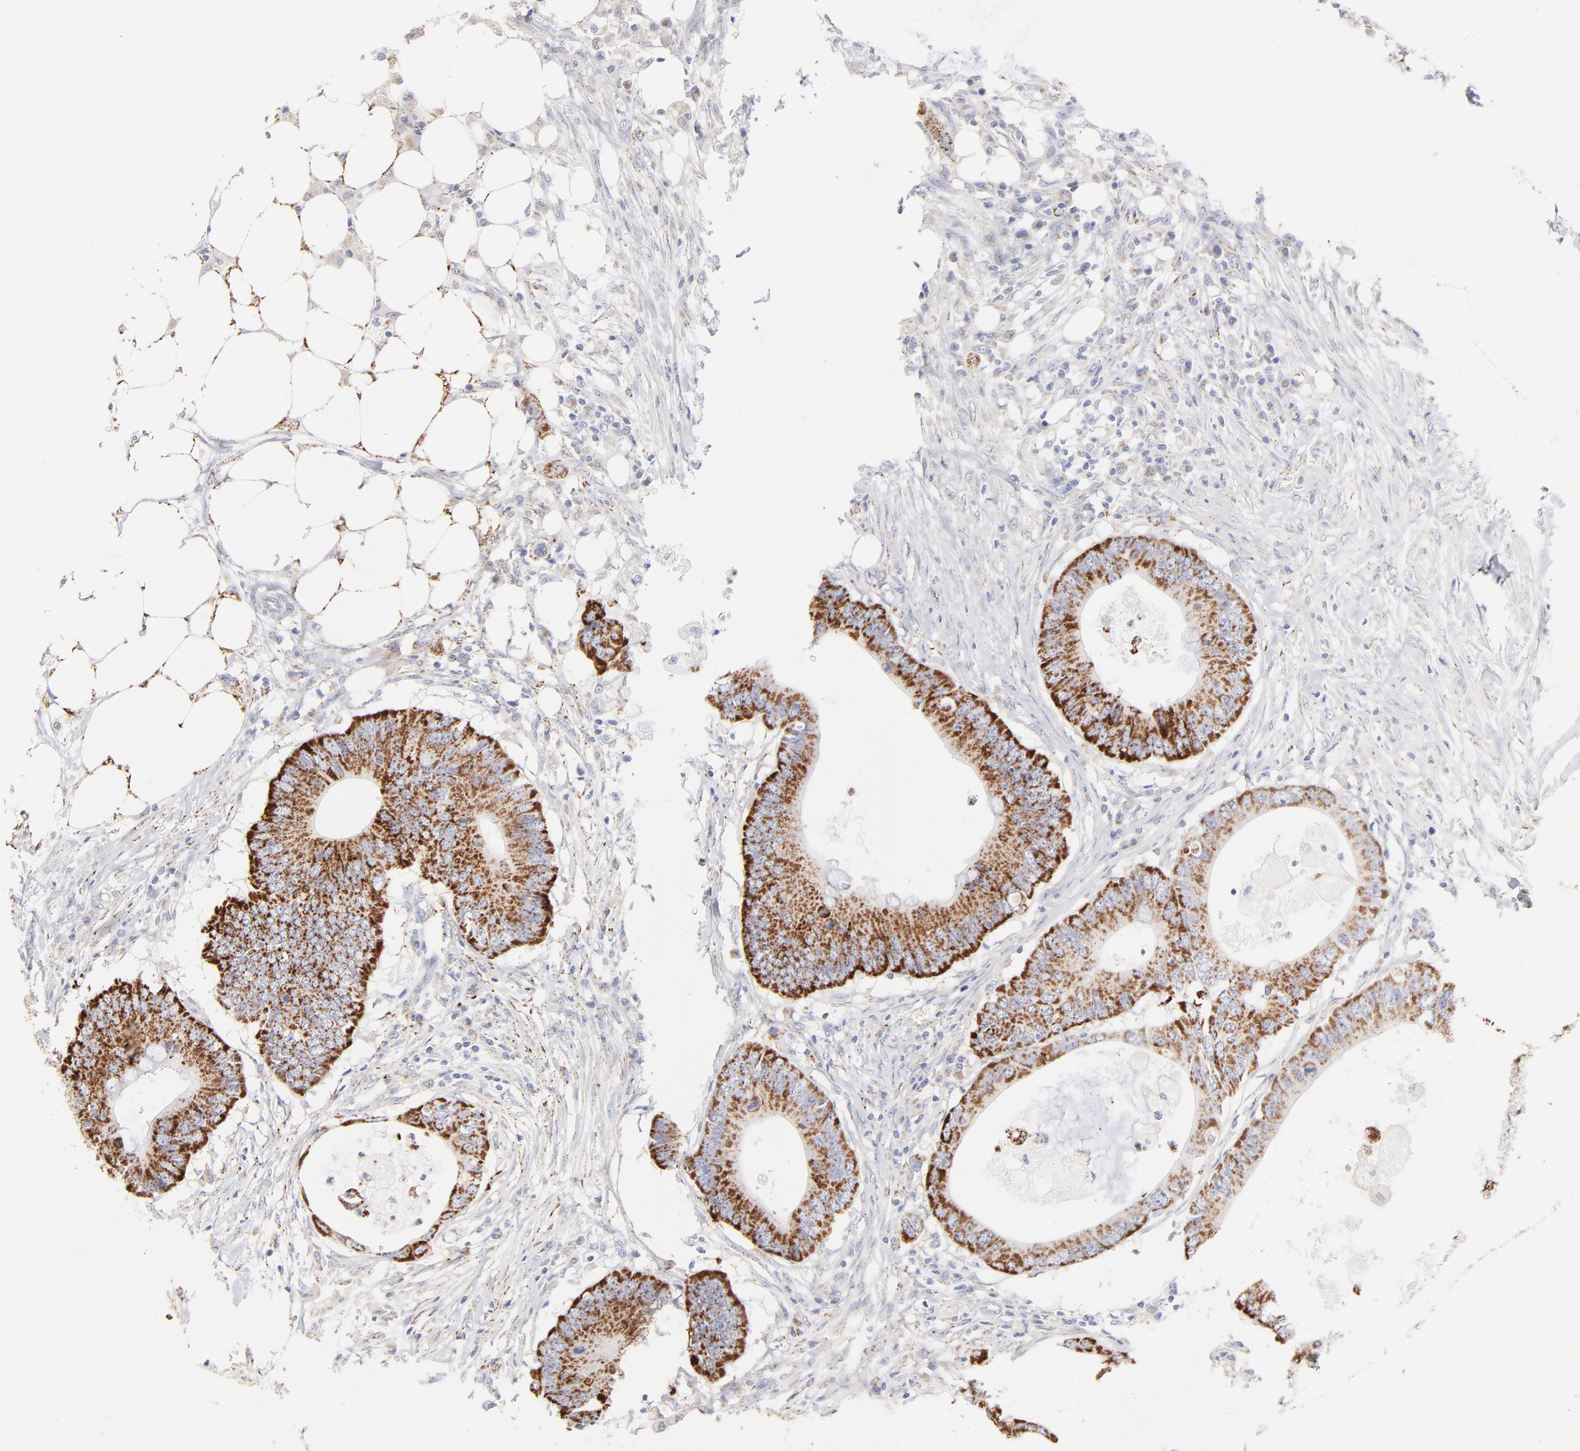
{"staining": {"intensity": "strong", "quantity": ">75%", "location": "cytoplasmic/membranous"}, "tissue": "colorectal cancer", "cell_type": "Tumor cells", "image_type": "cancer", "snomed": [{"axis": "morphology", "description": "Adenocarcinoma, NOS"}, {"axis": "topography", "description": "Colon"}], "caption": "High-power microscopy captured an immunohistochemistry image of adenocarcinoma (colorectal), revealing strong cytoplasmic/membranous positivity in about >75% of tumor cells.", "gene": "TST", "patient": {"sex": "male", "age": 71}}